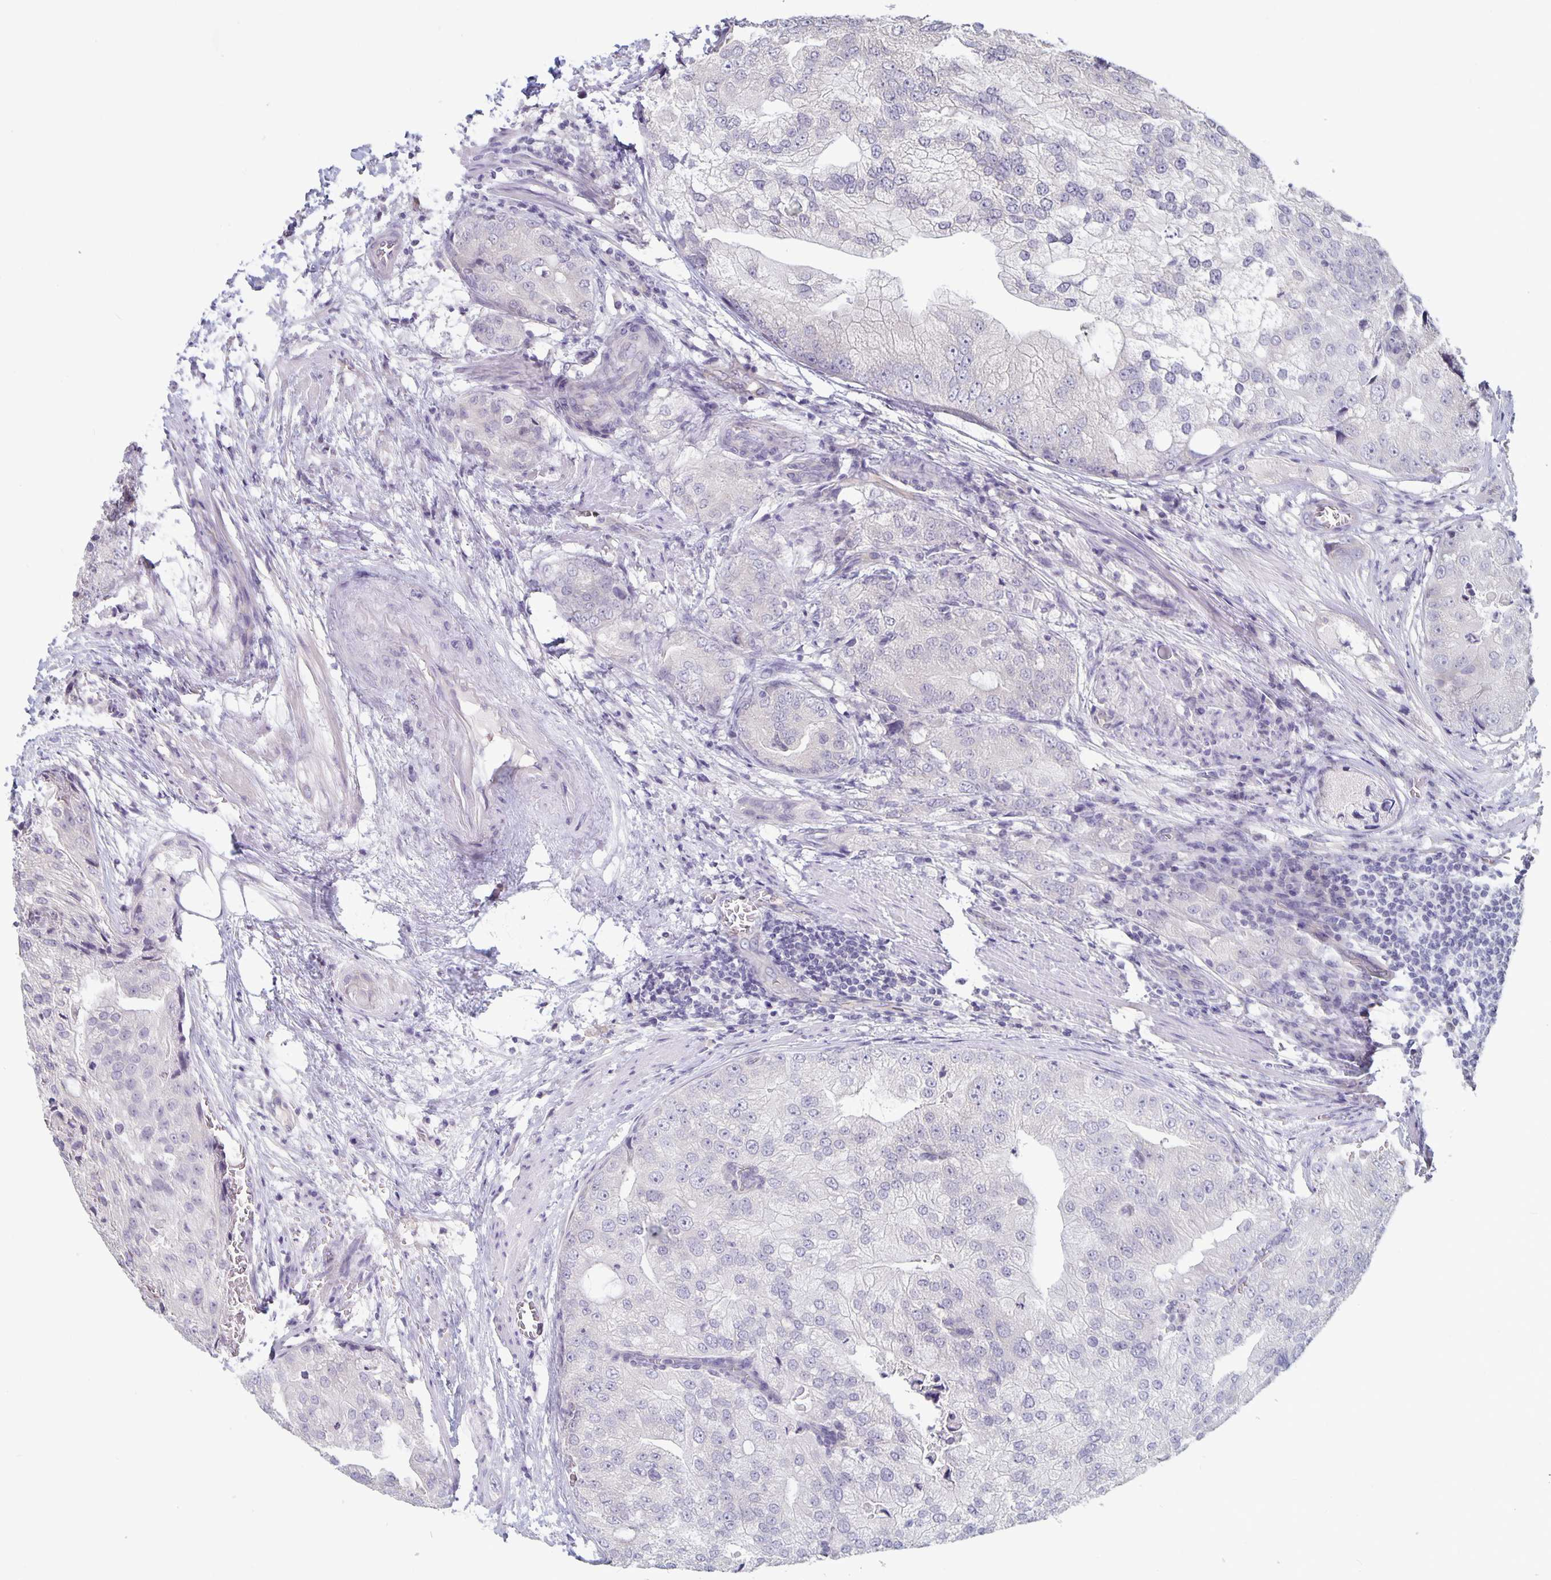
{"staining": {"intensity": "negative", "quantity": "none", "location": "none"}, "tissue": "prostate cancer", "cell_type": "Tumor cells", "image_type": "cancer", "snomed": [{"axis": "morphology", "description": "Adenocarcinoma, High grade"}, {"axis": "topography", "description": "Prostate"}], "caption": "Human prostate cancer stained for a protein using IHC shows no expression in tumor cells.", "gene": "PLCB3", "patient": {"sex": "male", "age": 70}}